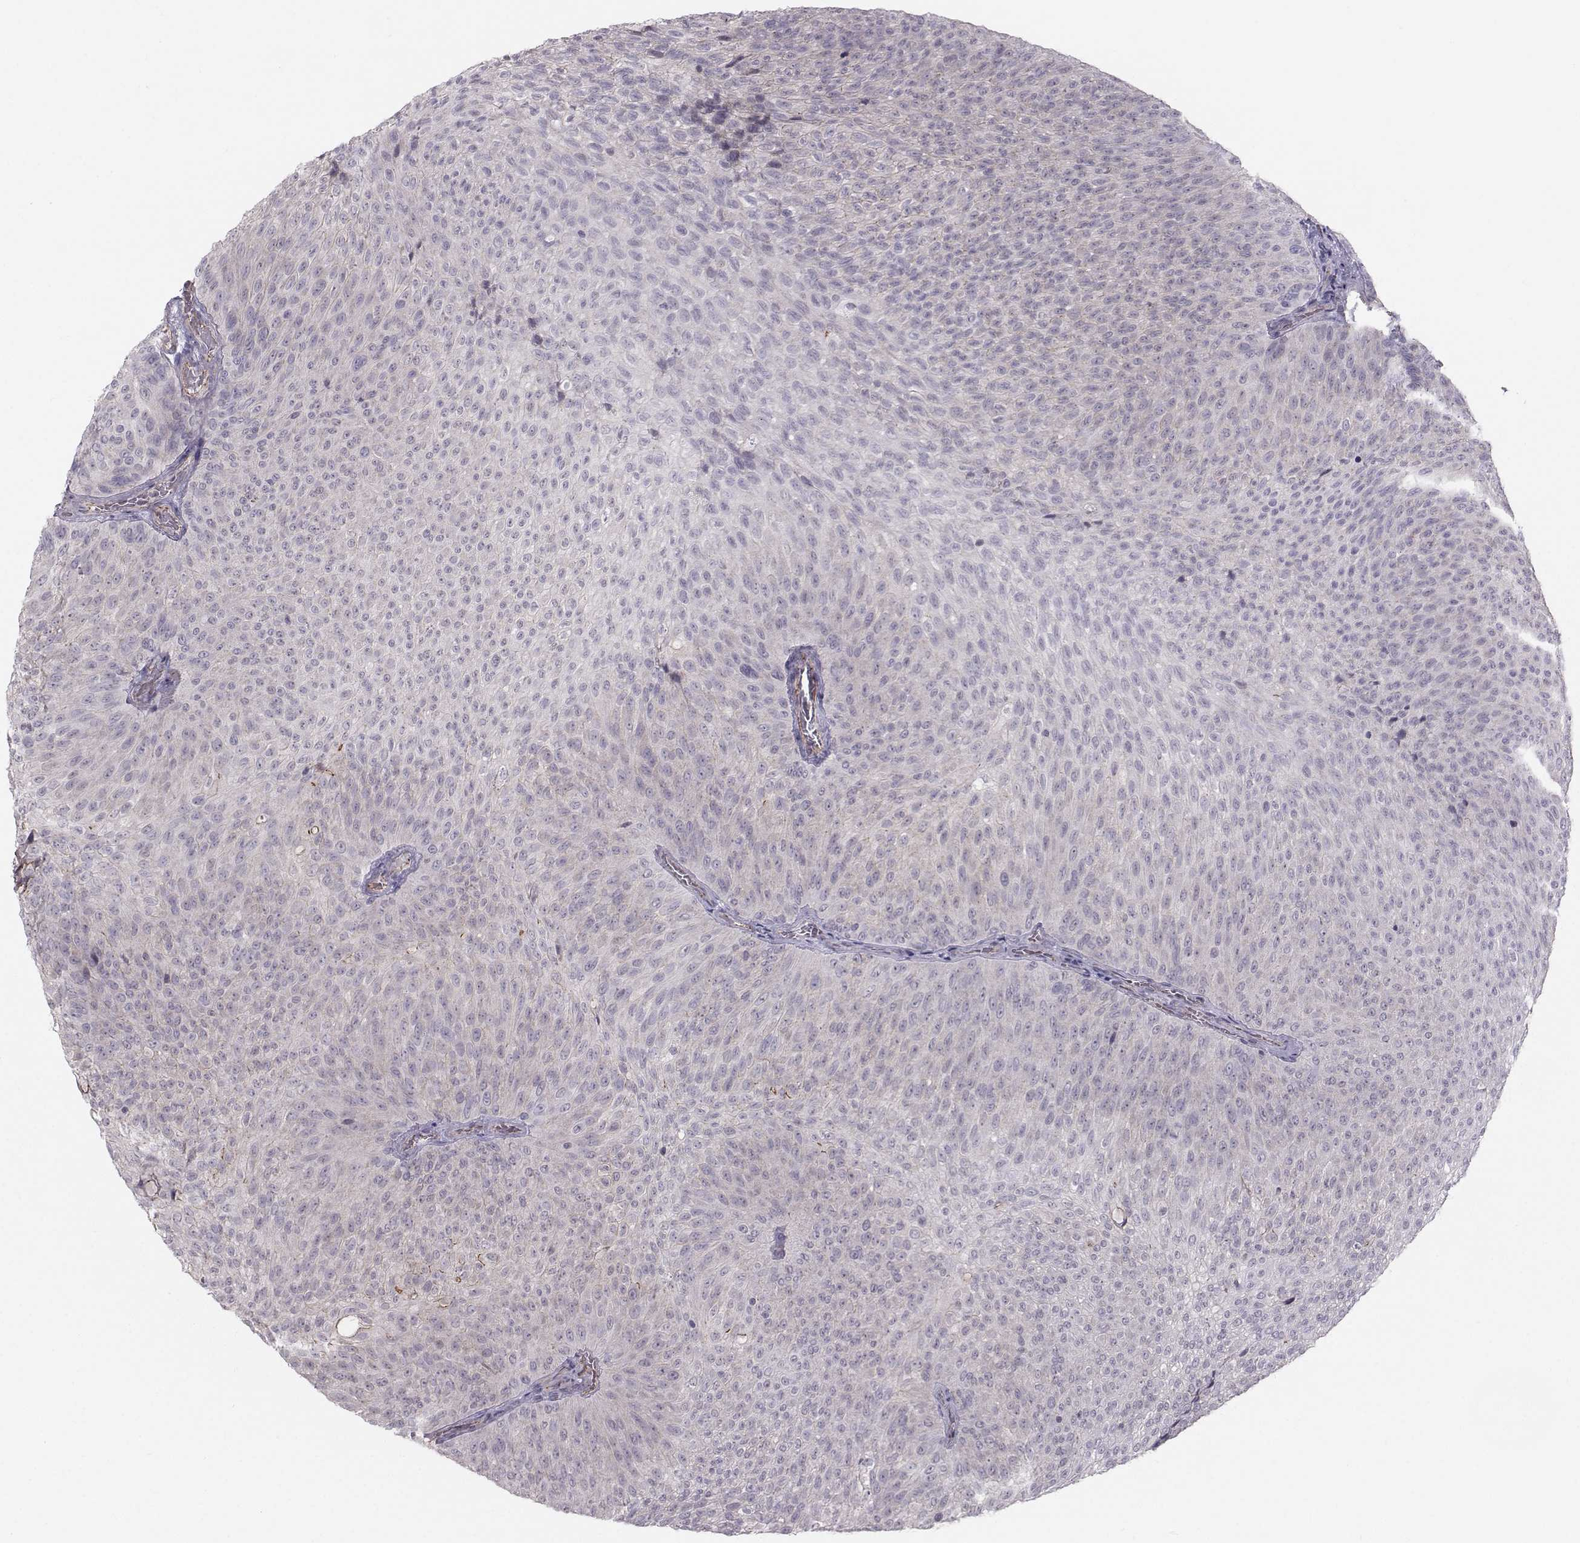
{"staining": {"intensity": "negative", "quantity": "none", "location": "none"}, "tissue": "urothelial cancer", "cell_type": "Tumor cells", "image_type": "cancer", "snomed": [{"axis": "morphology", "description": "Urothelial carcinoma, Low grade"}, {"axis": "topography", "description": "Urinary bladder"}], "caption": "High magnification brightfield microscopy of urothelial carcinoma (low-grade) stained with DAB (3,3'-diaminobenzidine) (brown) and counterstained with hematoxylin (blue): tumor cells show no significant positivity. (Brightfield microscopy of DAB immunohistochemistry (IHC) at high magnification).", "gene": "MAST1", "patient": {"sex": "male", "age": 78}}